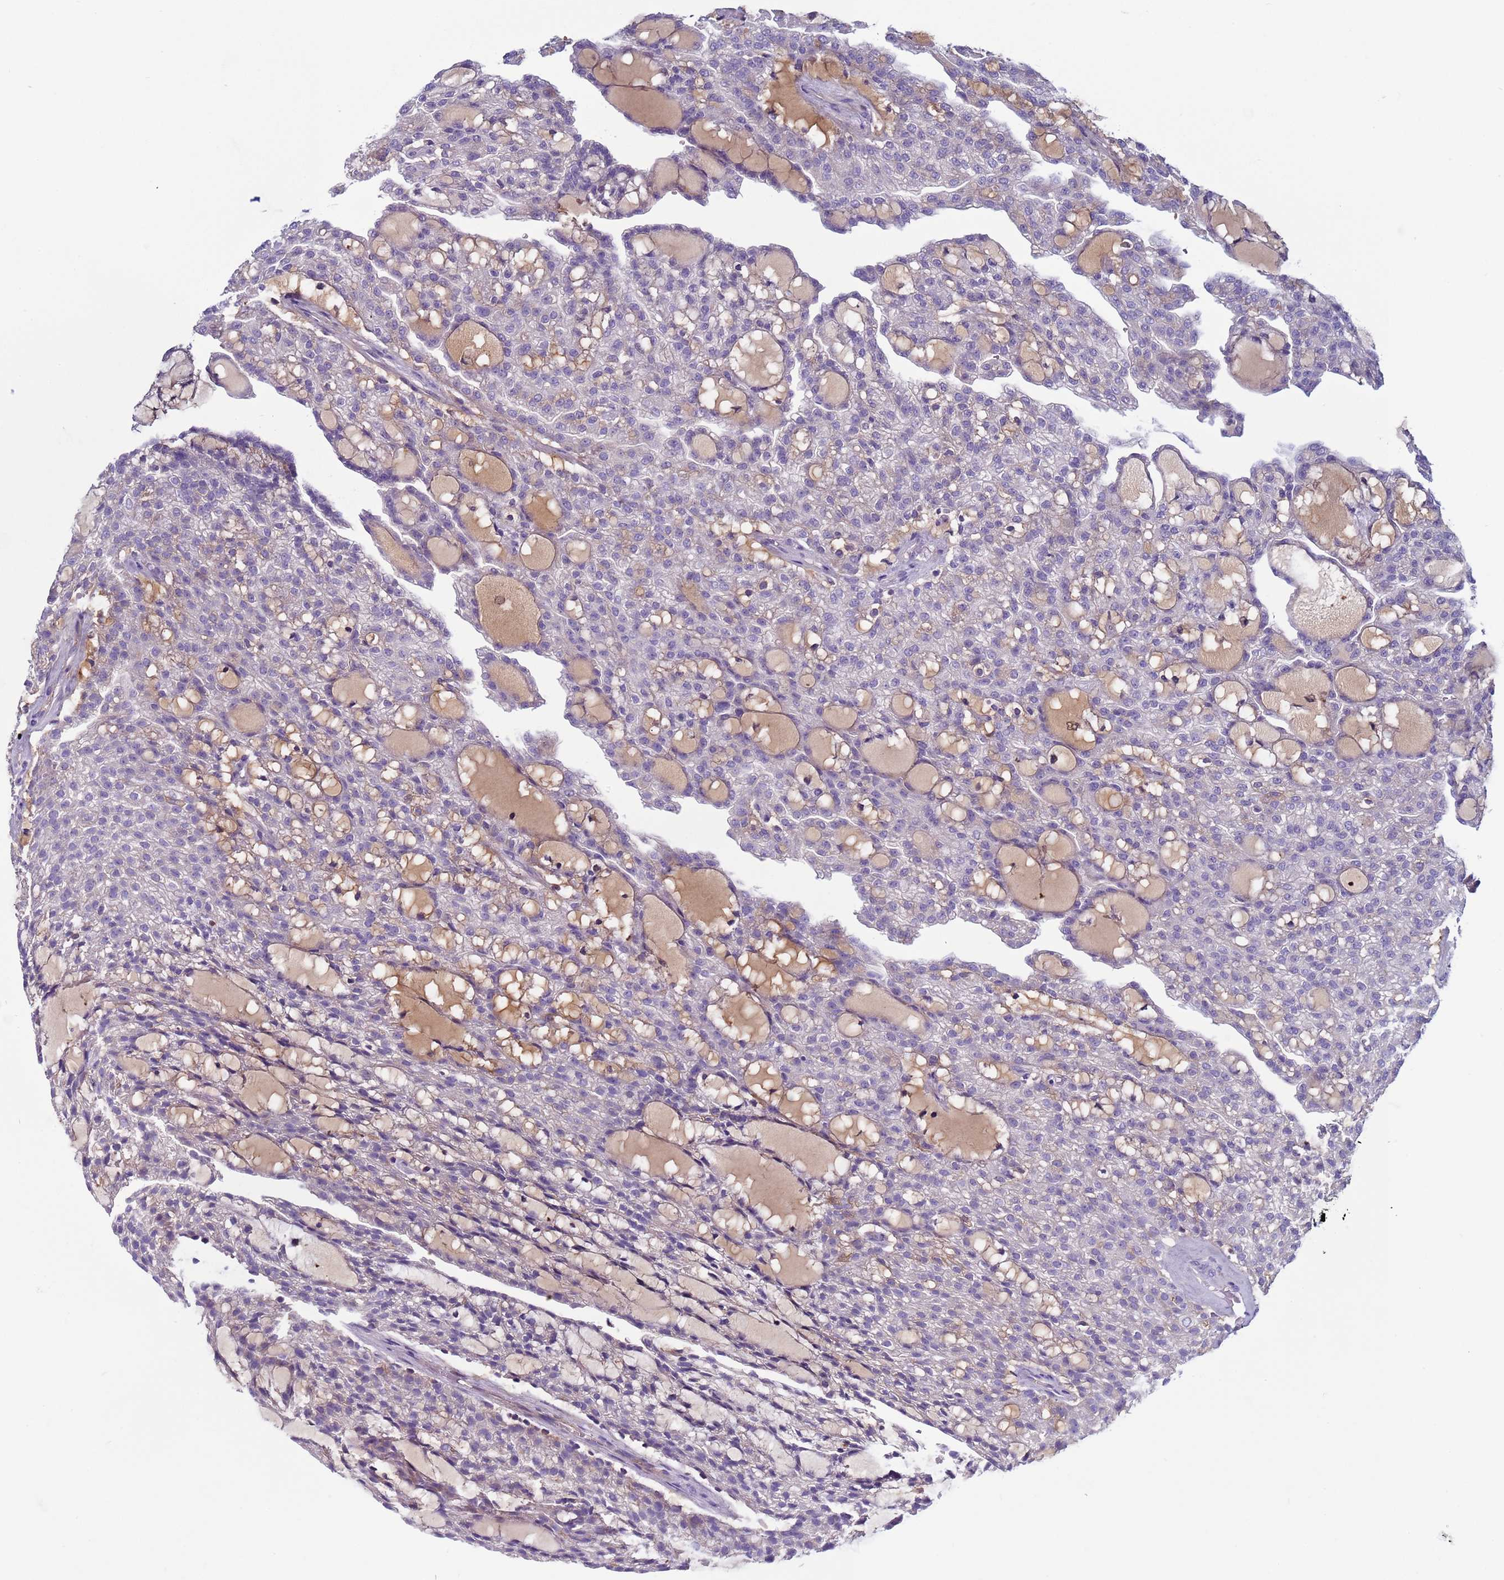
{"staining": {"intensity": "negative", "quantity": "none", "location": "none"}, "tissue": "renal cancer", "cell_type": "Tumor cells", "image_type": "cancer", "snomed": [{"axis": "morphology", "description": "Adenocarcinoma, NOS"}, {"axis": "topography", "description": "Kidney"}], "caption": "An immunohistochemistry histopathology image of renal cancer is shown. There is no staining in tumor cells of renal cancer. (Stains: DAB (3,3'-diaminobenzidine) immunohistochemistry with hematoxylin counter stain, Microscopy: brightfield microscopy at high magnification).", "gene": "TRIM51", "patient": {"sex": "male", "age": 63}}